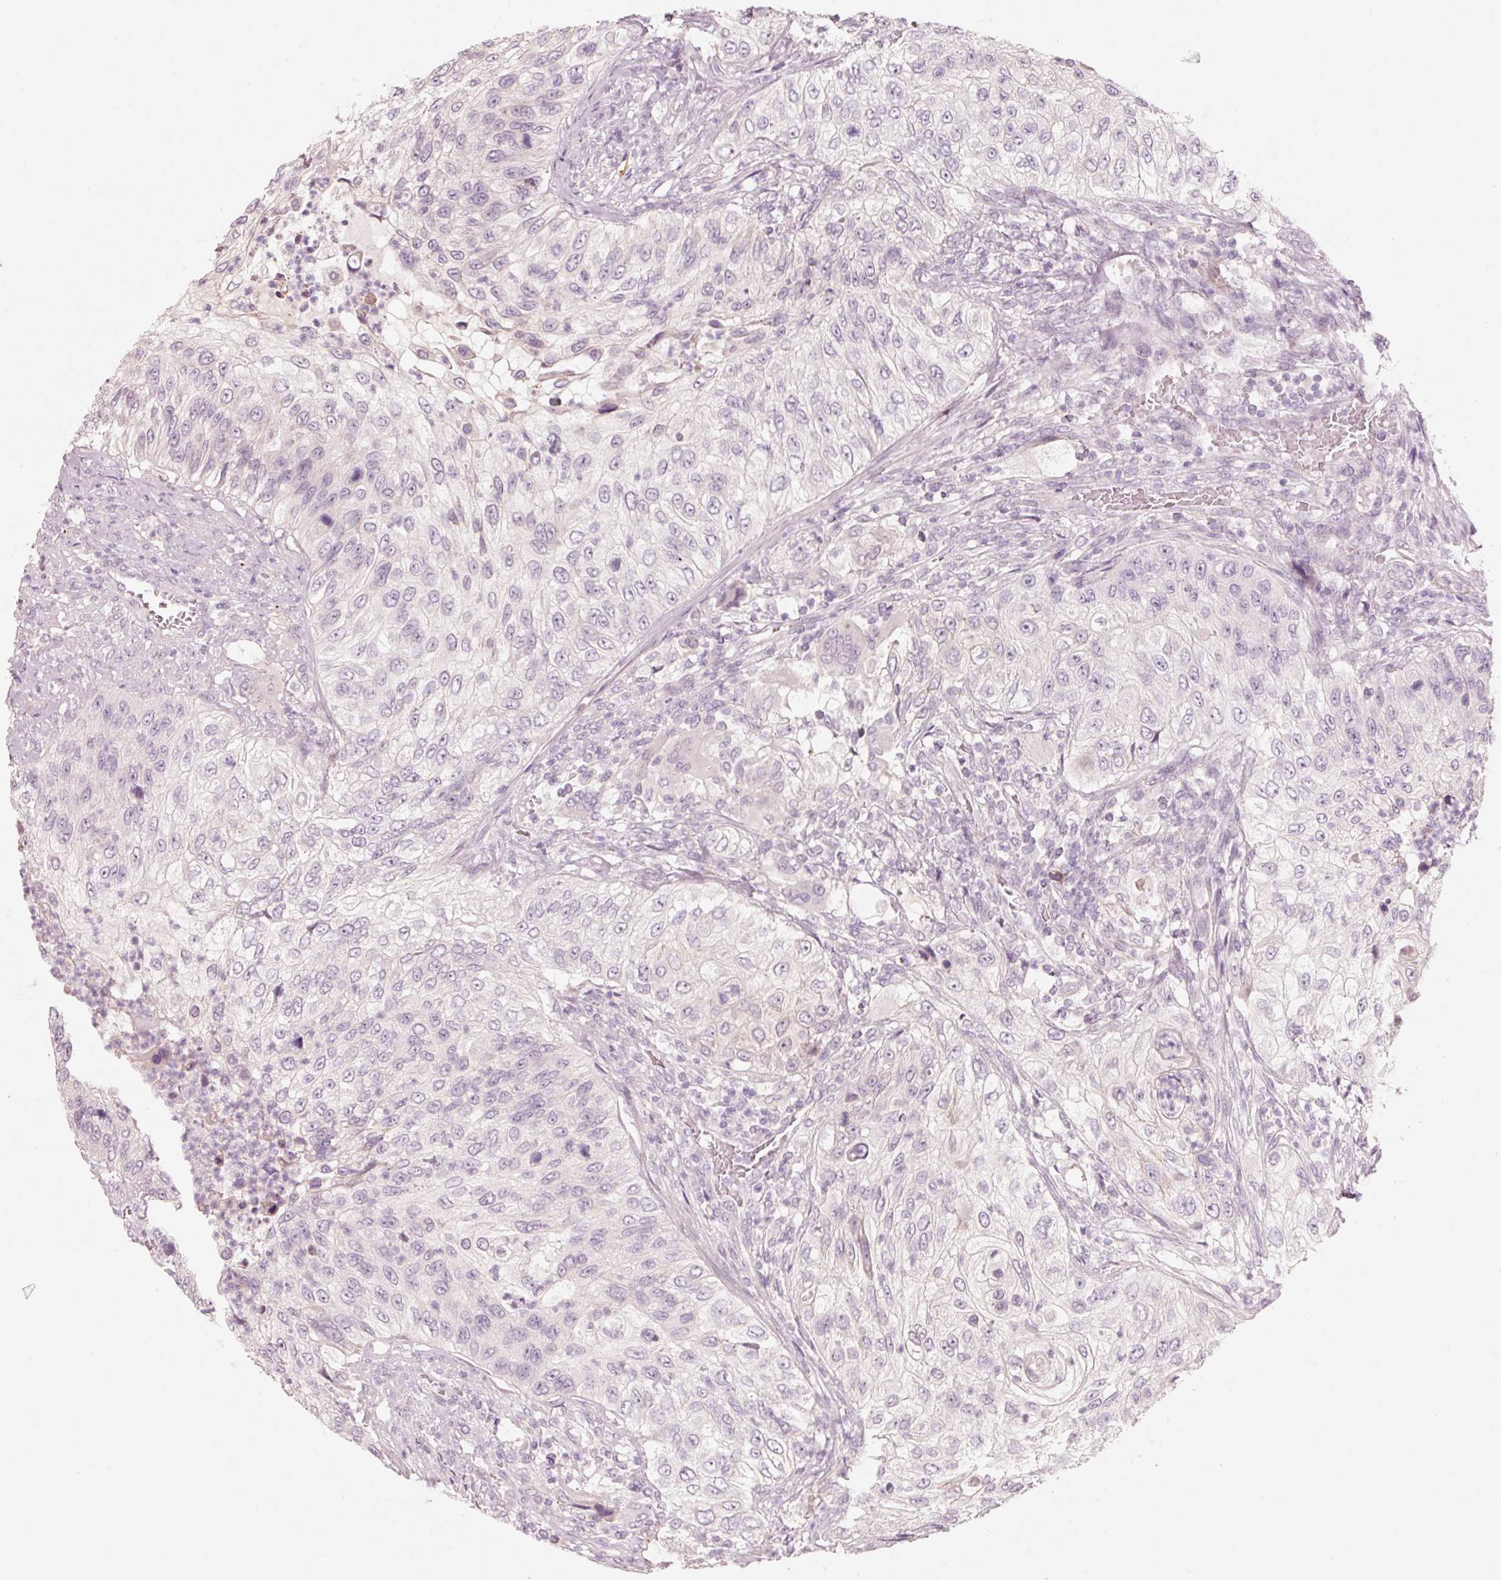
{"staining": {"intensity": "negative", "quantity": "none", "location": "none"}, "tissue": "urothelial cancer", "cell_type": "Tumor cells", "image_type": "cancer", "snomed": [{"axis": "morphology", "description": "Urothelial carcinoma, High grade"}, {"axis": "topography", "description": "Urinary bladder"}], "caption": "DAB immunohistochemical staining of human urothelial cancer displays no significant expression in tumor cells.", "gene": "TRIM73", "patient": {"sex": "female", "age": 60}}